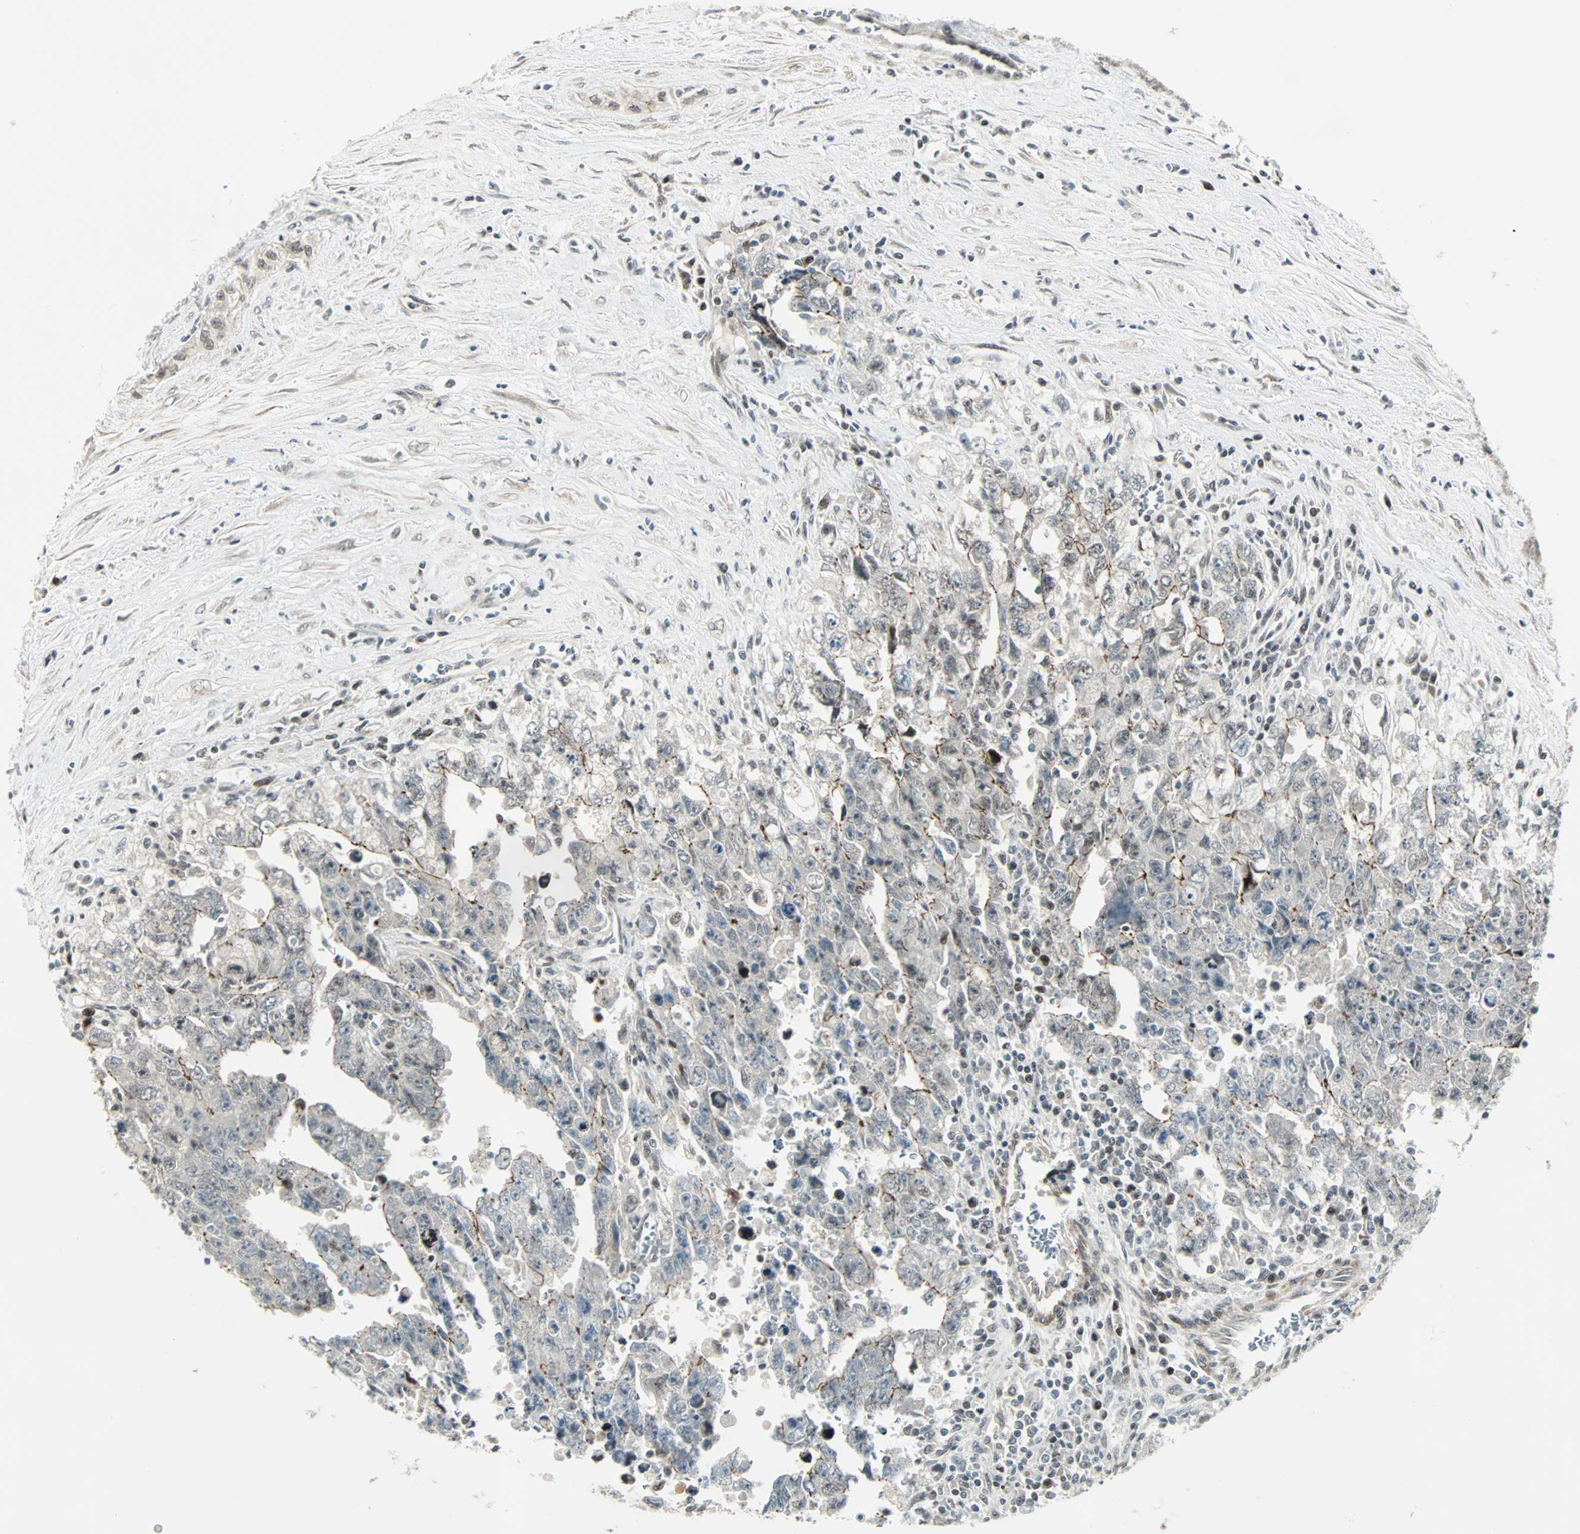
{"staining": {"intensity": "weak", "quantity": "25%-75%", "location": "cytoplasmic/membranous"}, "tissue": "testis cancer", "cell_type": "Tumor cells", "image_type": "cancer", "snomed": [{"axis": "morphology", "description": "Carcinoma, Embryonal, NOS"}, {"axis": "topography", "description": "Testis"}], "caption": "The immunohistochemical stain labels weak cytoplasmic/membranous expression in tumor cells of testis cancer (embryonal carcinoma) tissue.", "gene": "CBX4", "patient": {"sex": "male", "age": 28}}